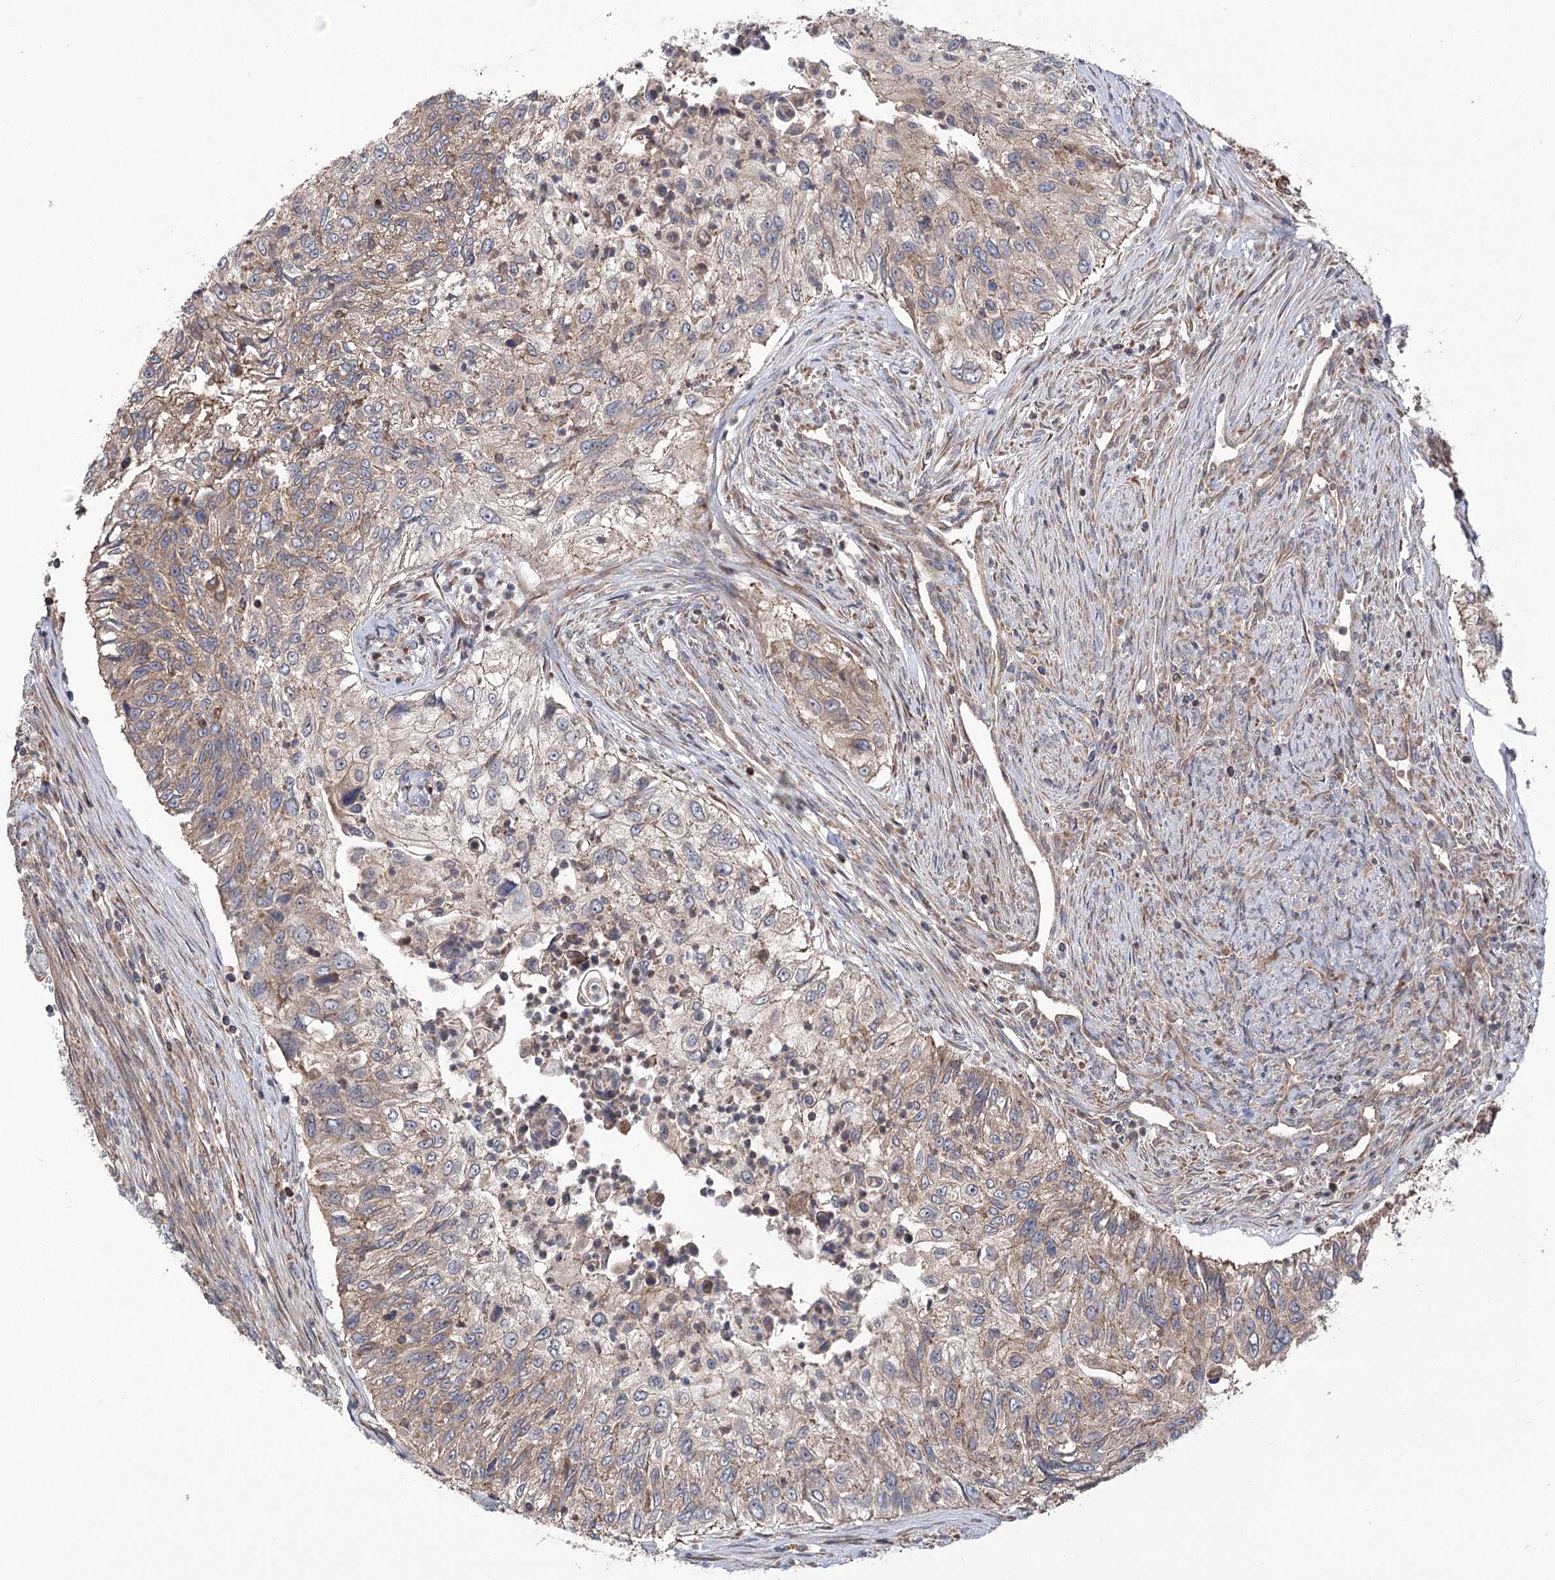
{"staining": {"intensity": "weak", "quantity": "25%-75%", "location": "cytoplasmic/membranous"}, "tissue": "urothelial cancer", "cell_type": "Tumor cells", "image_type": "cancer", "snomed": [{"axis": "morphology", "description": "Urothelial carcinoma, High grade"}, {"axis": "topography", "description": "Urinary bladder"}], "caption": "High-power microscopy captured an immunohistochemistry image of high-grade urothelial carcinoma, revealing weak cytoplasmic/membranous staining in approximately 25%-75% of tumor cells. (DAB IHC, brown staining for protein, blue staining for nuclei).", "gene": "VPS37B", "patient": {"sex": "female", "age": 60}}